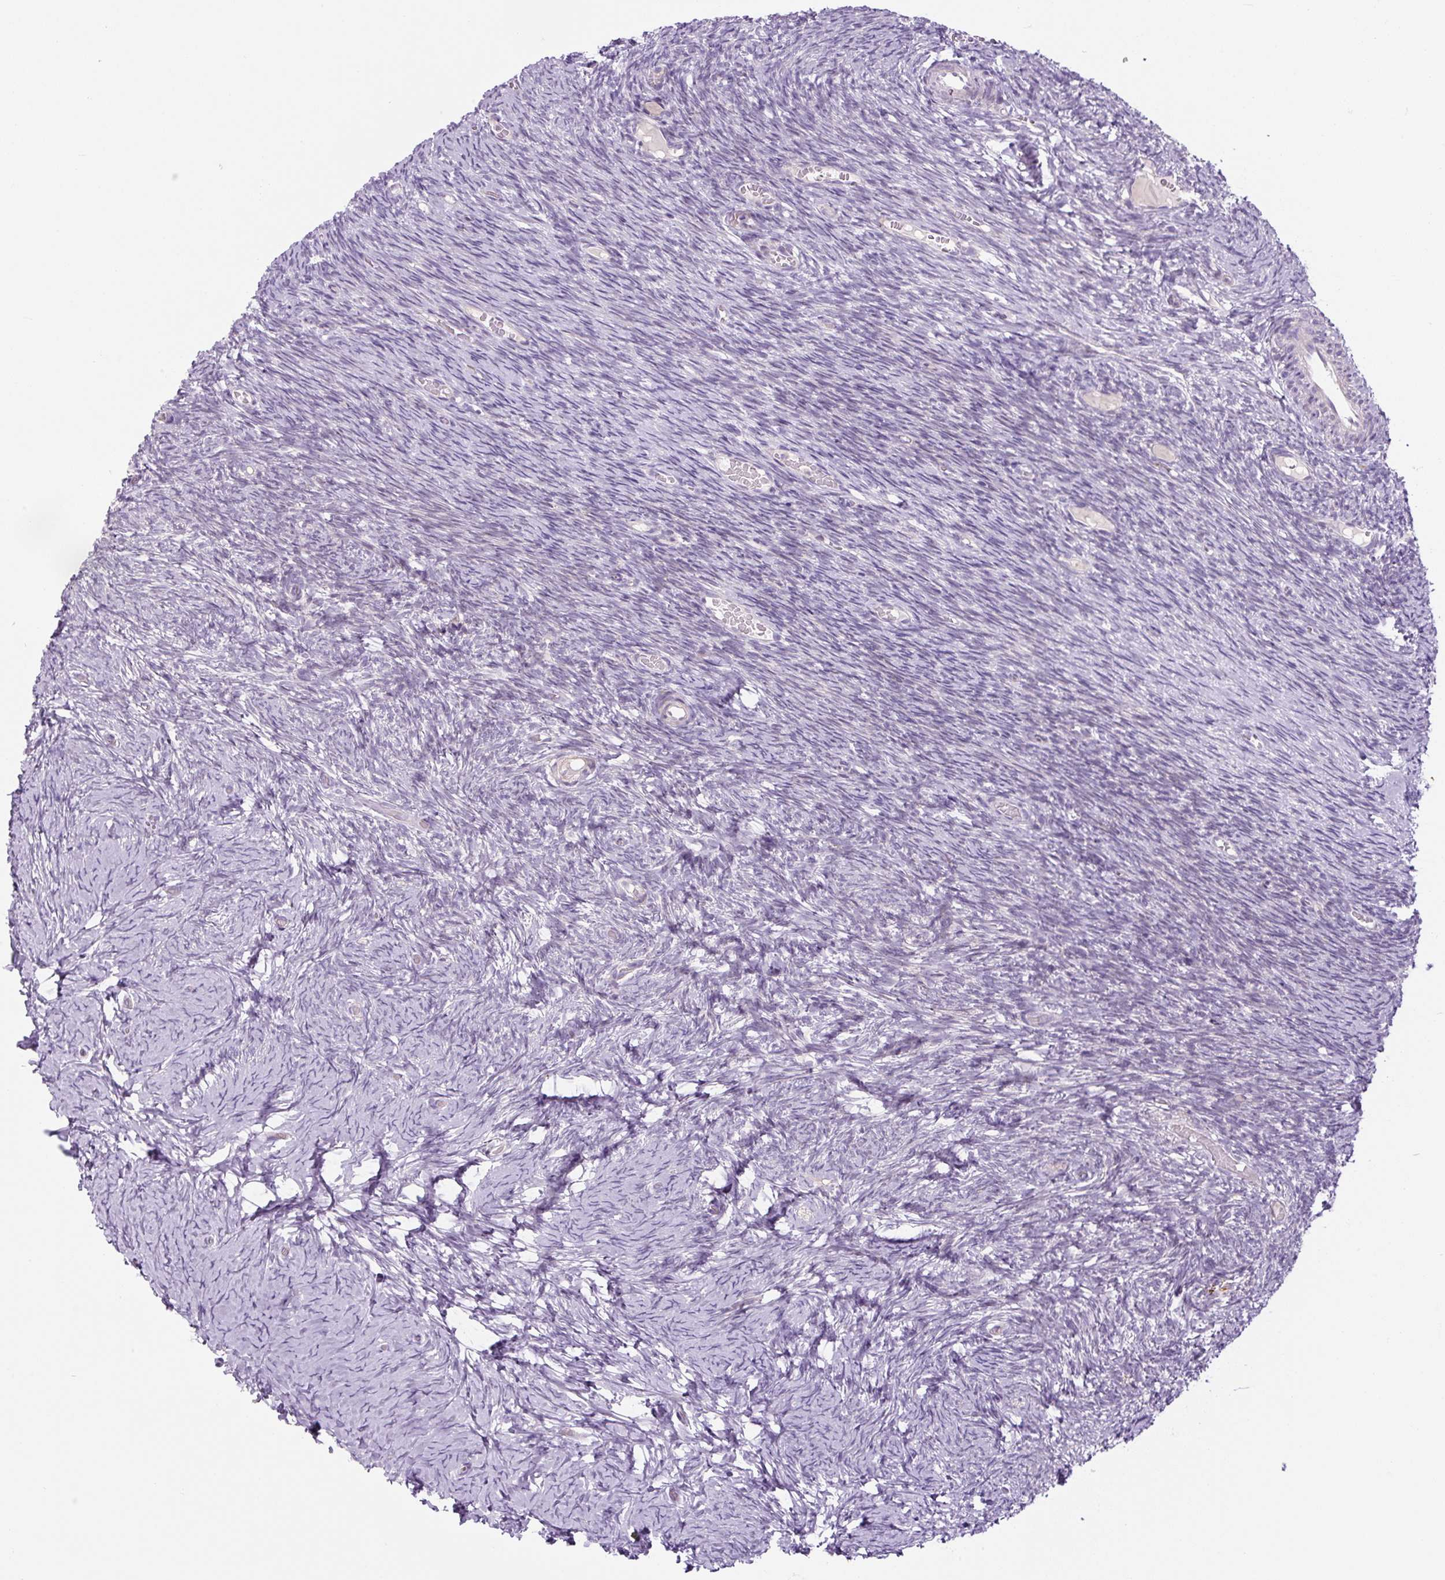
{"staining": {"intensity": "negative", "quantity": "none", "location": "none"}, "tissue": "ovary", "cell_type": "Follicle cells", "image_type": "normal", "snomed": [{"axis": "morphology", "description": "Normal tissue, NOS"}, {"axis": "topography", "description": "Ovary"}], "caption": "IHC micrograph of normal ovary stained for a protein (brown), which exhibits no staining in follicle cells. The staining was performed using DAB to visualize the protein expression in brown, while the nuclei were stained in blue with hematoxylin (Magnification: 20x).", "gene": "FUT10", "patient": {"sex": "female", "age": 39}}